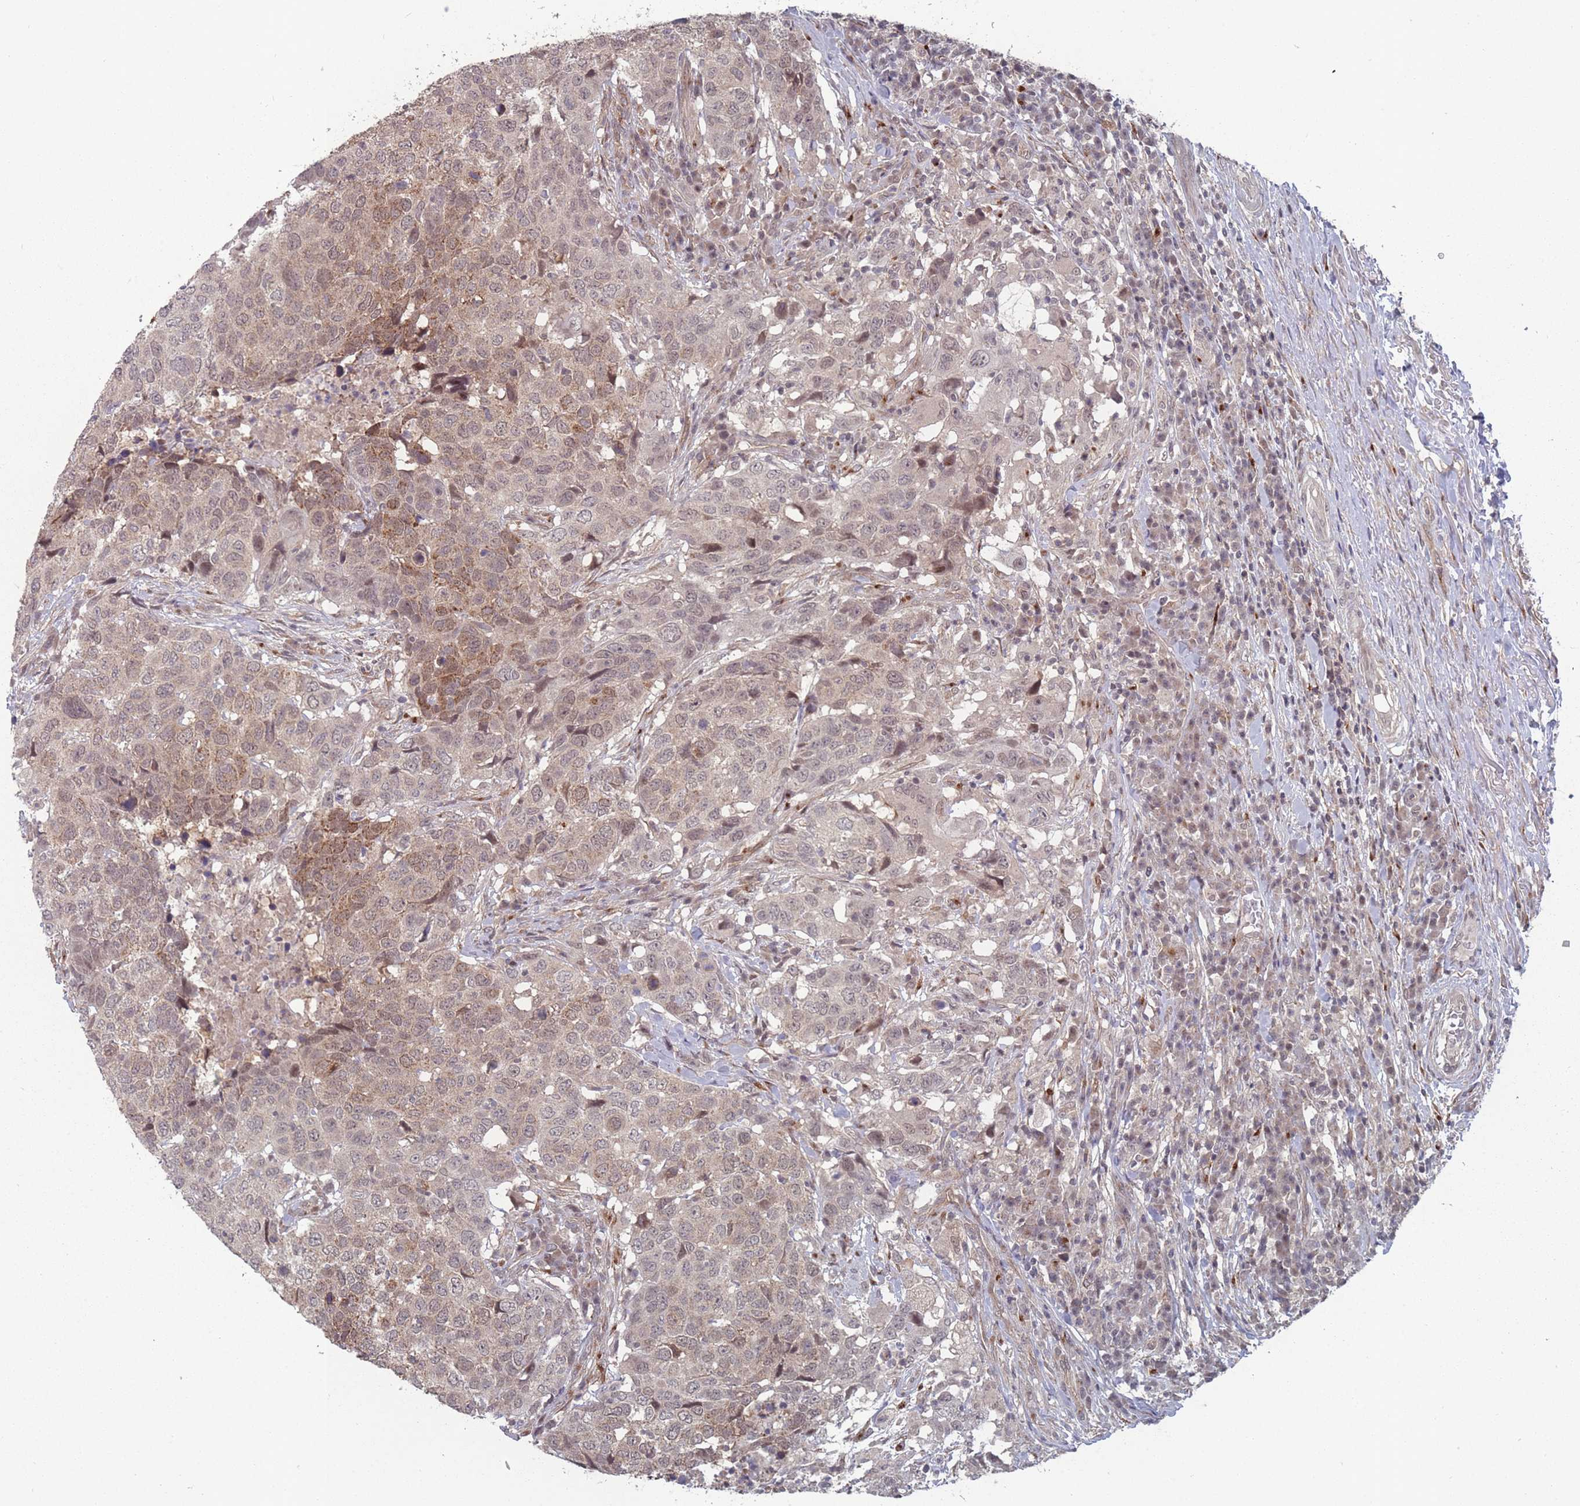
{"staining": {"intensity": "weak", "quantity": "25%-75%", "location": "cytoplasmic/membranous,nuclear"}, "tissue": "head and neck cancer", "cell_type": "Tumor cells", "image_type": "cancer", "snomed": [{"axis": "morphology", "description": "Normal tissue, NOS"}, {"axis": "morphology", "description": "Squamous cell carcinoma, NOS"}, {"axis": "topography", "description": "Skeletal muscle"}, {"axis": "topography", "description": "Vascular tissue"}, {"axis": "topography", "description": "Peripheral nerve tissue"}, {"axis": "topography", "description": "Head-Neck"}], "caption": "DAB (3,3'-diaminobenzidine) immunohistochemical staining of human head and neck cancer reveals weak cytoplasmic/membranous and nuclear protein positivity in approximately 25%-75% of tumor cells.", "gene": "CNTRL", "patient": {"sex": "male", "age": 66}}